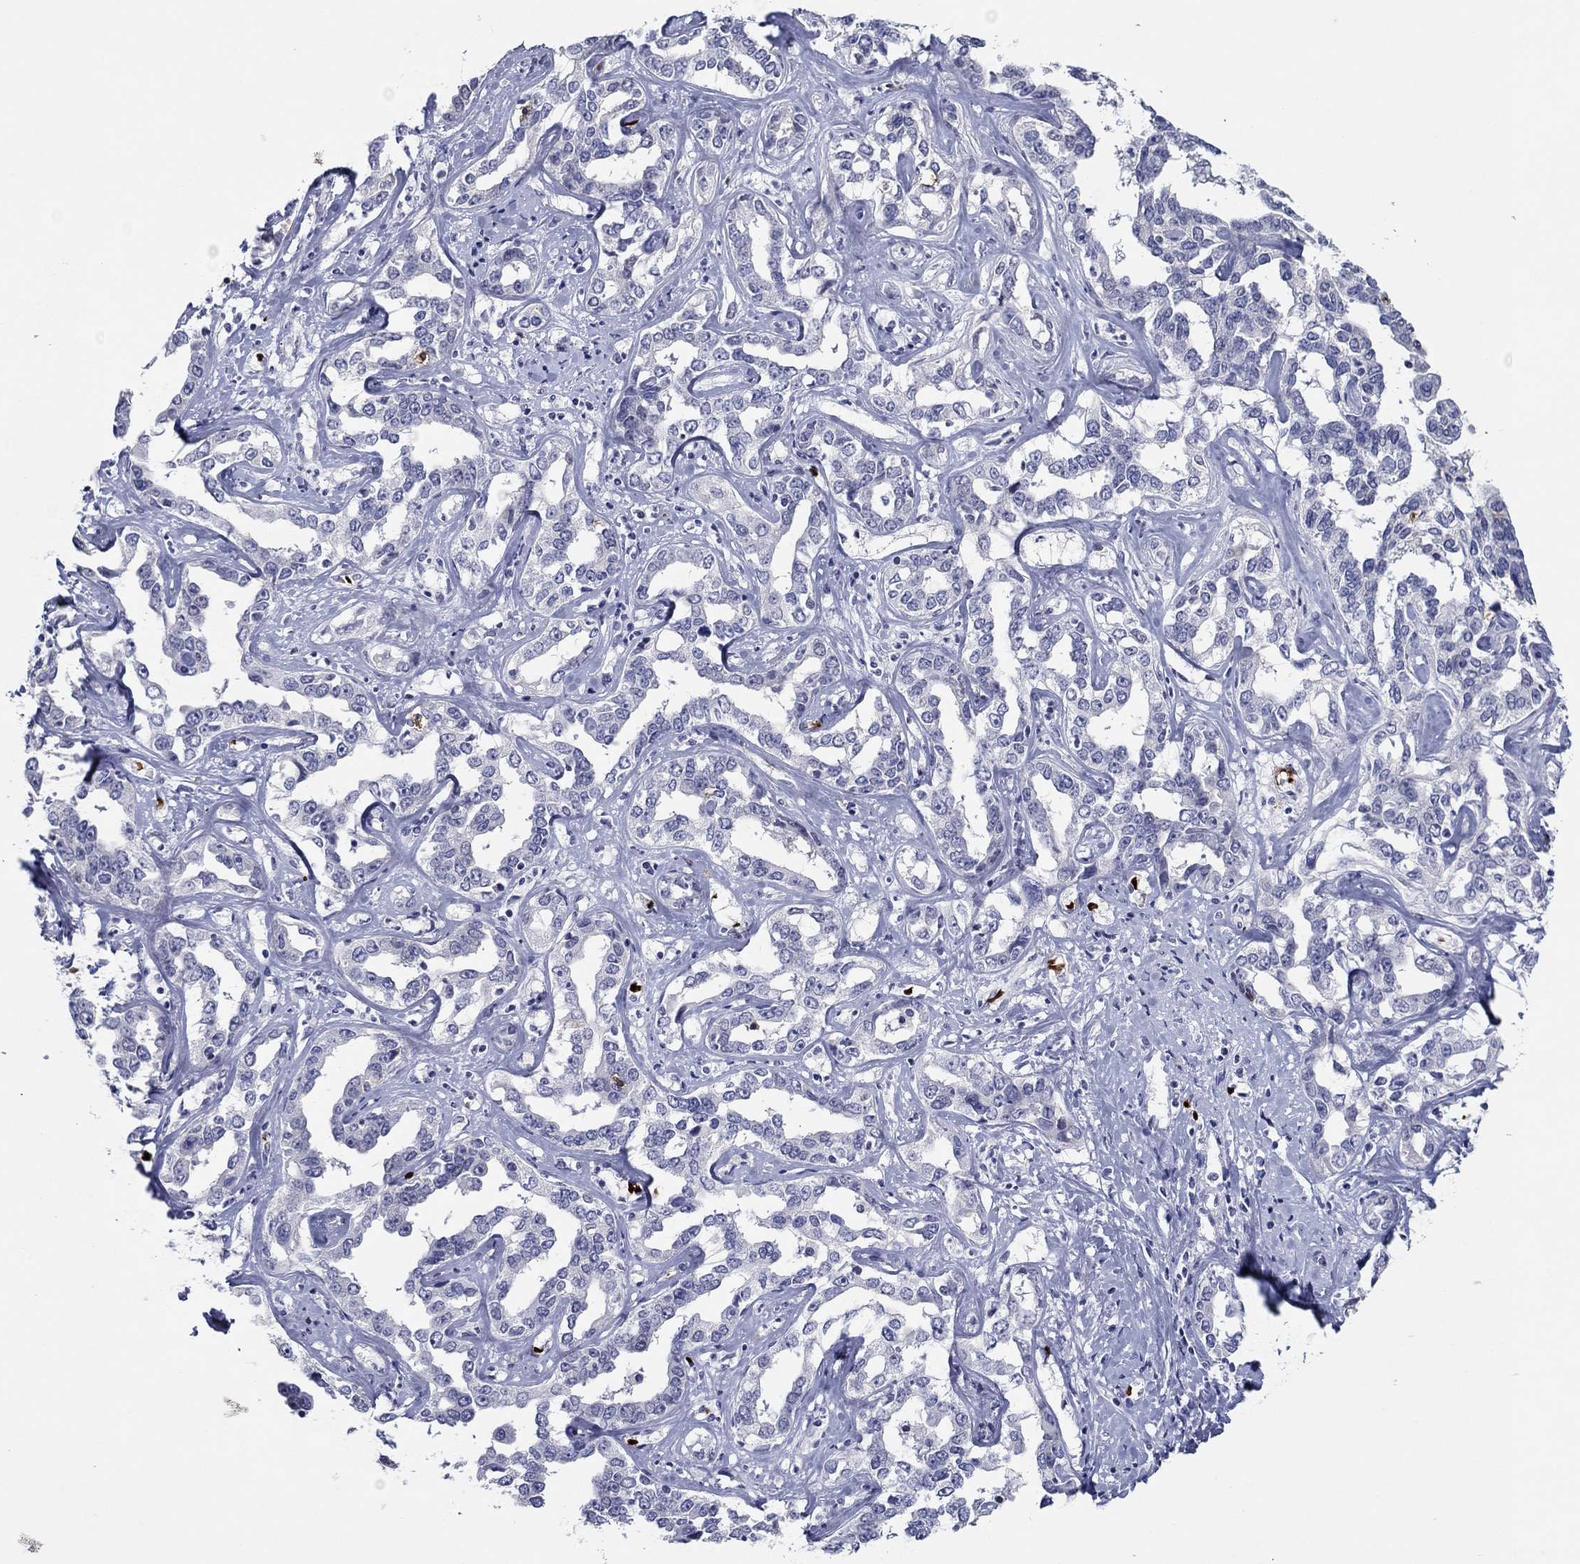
{"staining": {"intensity": "negative", "quantity": "none", "location": "none"}, "tissue": "liver cancer", "cell_type": "Tumor cells", "image_type": "cancer", "snomed": [{"axis": "morphology", "description": "Cholangiocarcinoma"}, {"axis": "topography", "description": "Liver"}], "caption": "DAB (3,3'-diaminobenzidine) immunohistochemical staining of human liver cholangiocarcinoma reveals no significant staining in tumor cells. (IHC, brightfield microscopy, high magnification).", "gene": "ITGAE", "patient": {"sex": "male", "age": 59}}